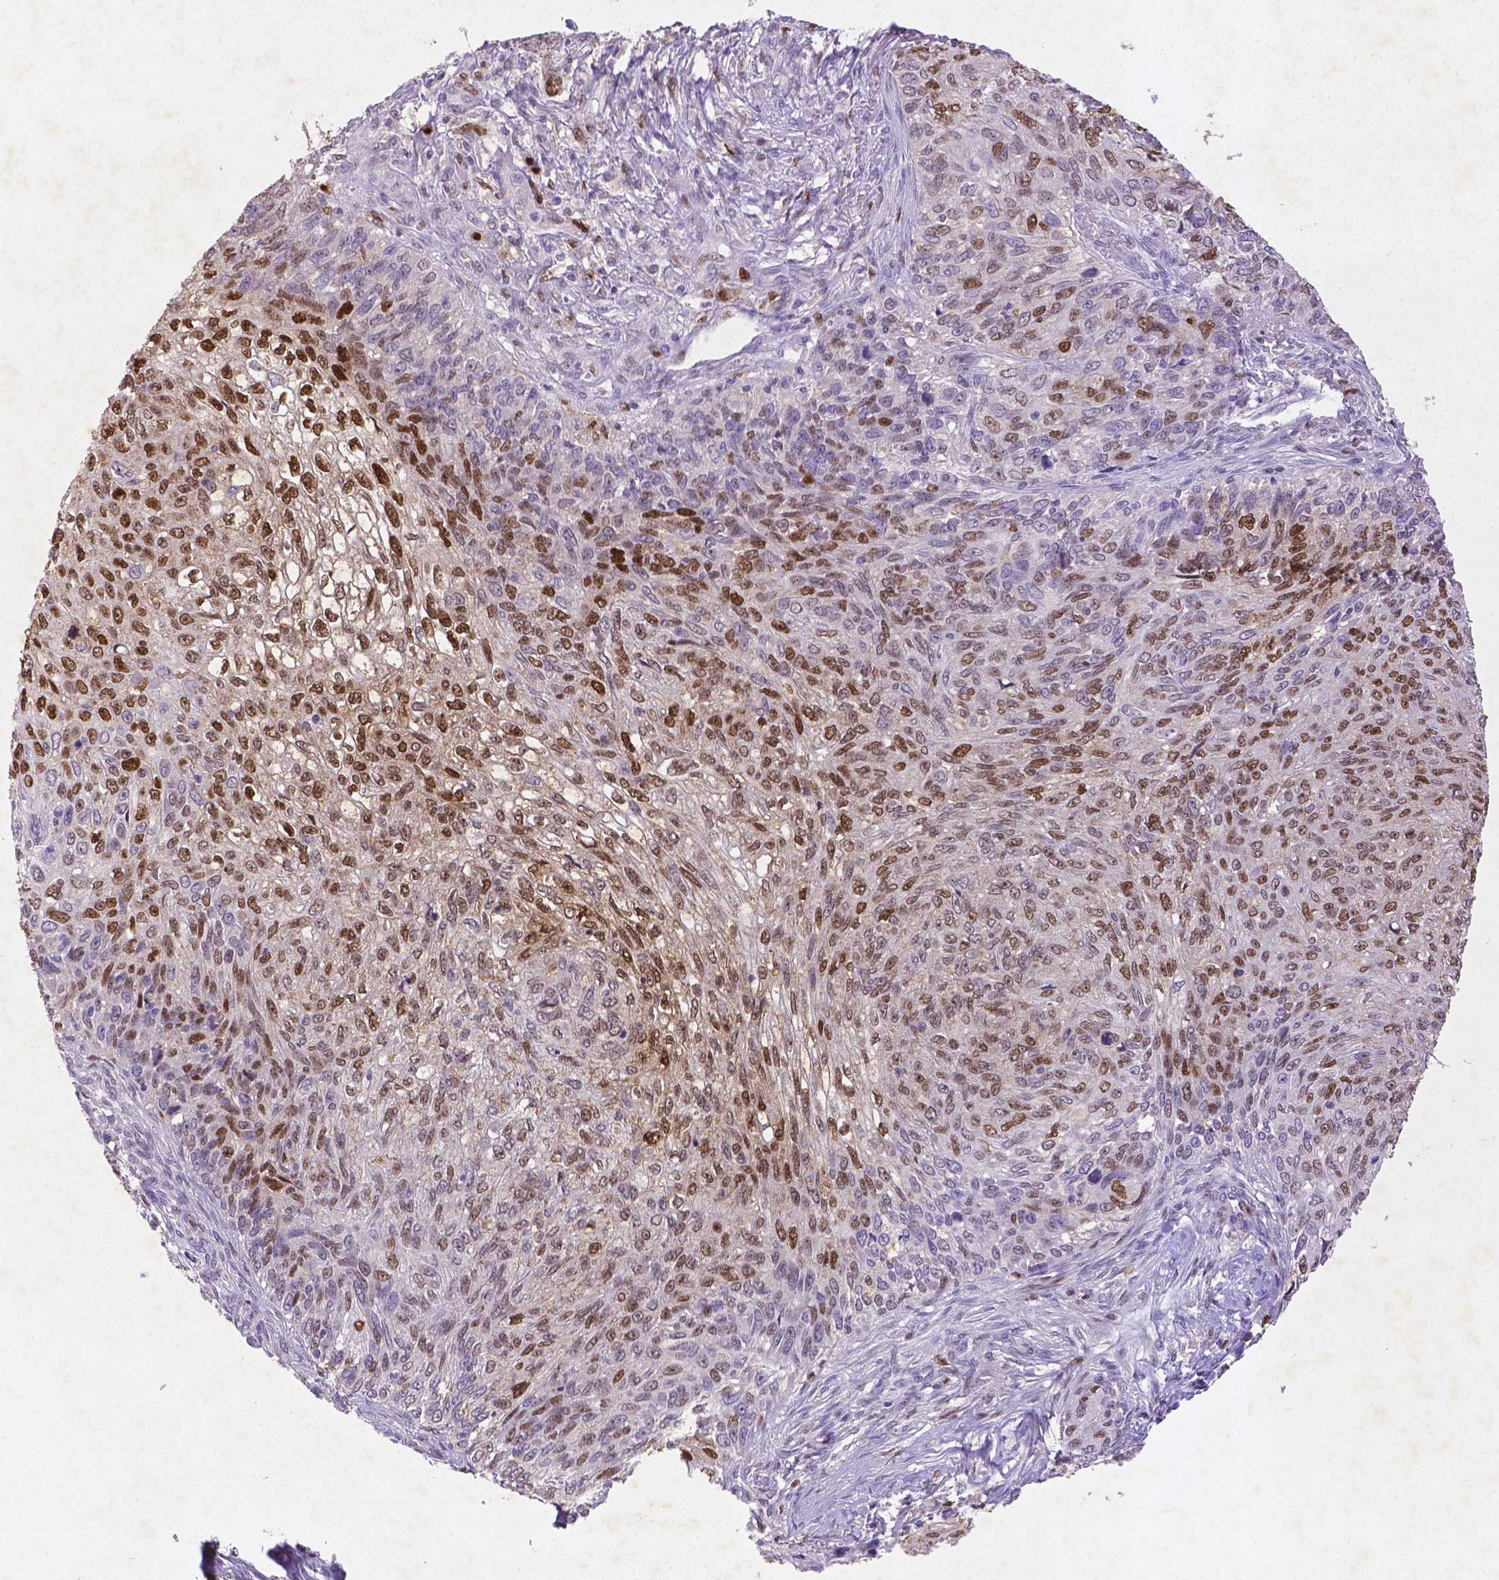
{"staining": {"intensity": "strong", "quantity": ">75%", "location": "cytoplasmic/membranous"}, "tissue": "skin cancer", "cell_type": "Tumor cells", "image_type": "cancer", "snomed": [{"axis": "morphology", "description": "Squamous cell carcinoma, NOS"}, {"axis": "topography", "description": "Skin"}], "caption": "Approximately >75% of tumor cells in skin cancer display strong cytoplasmic/membranous protein staining as visualized by brown immunohistochemical staining.", "gene": "CDKN1A", "patient": {"sex": "male", "age": 92}}